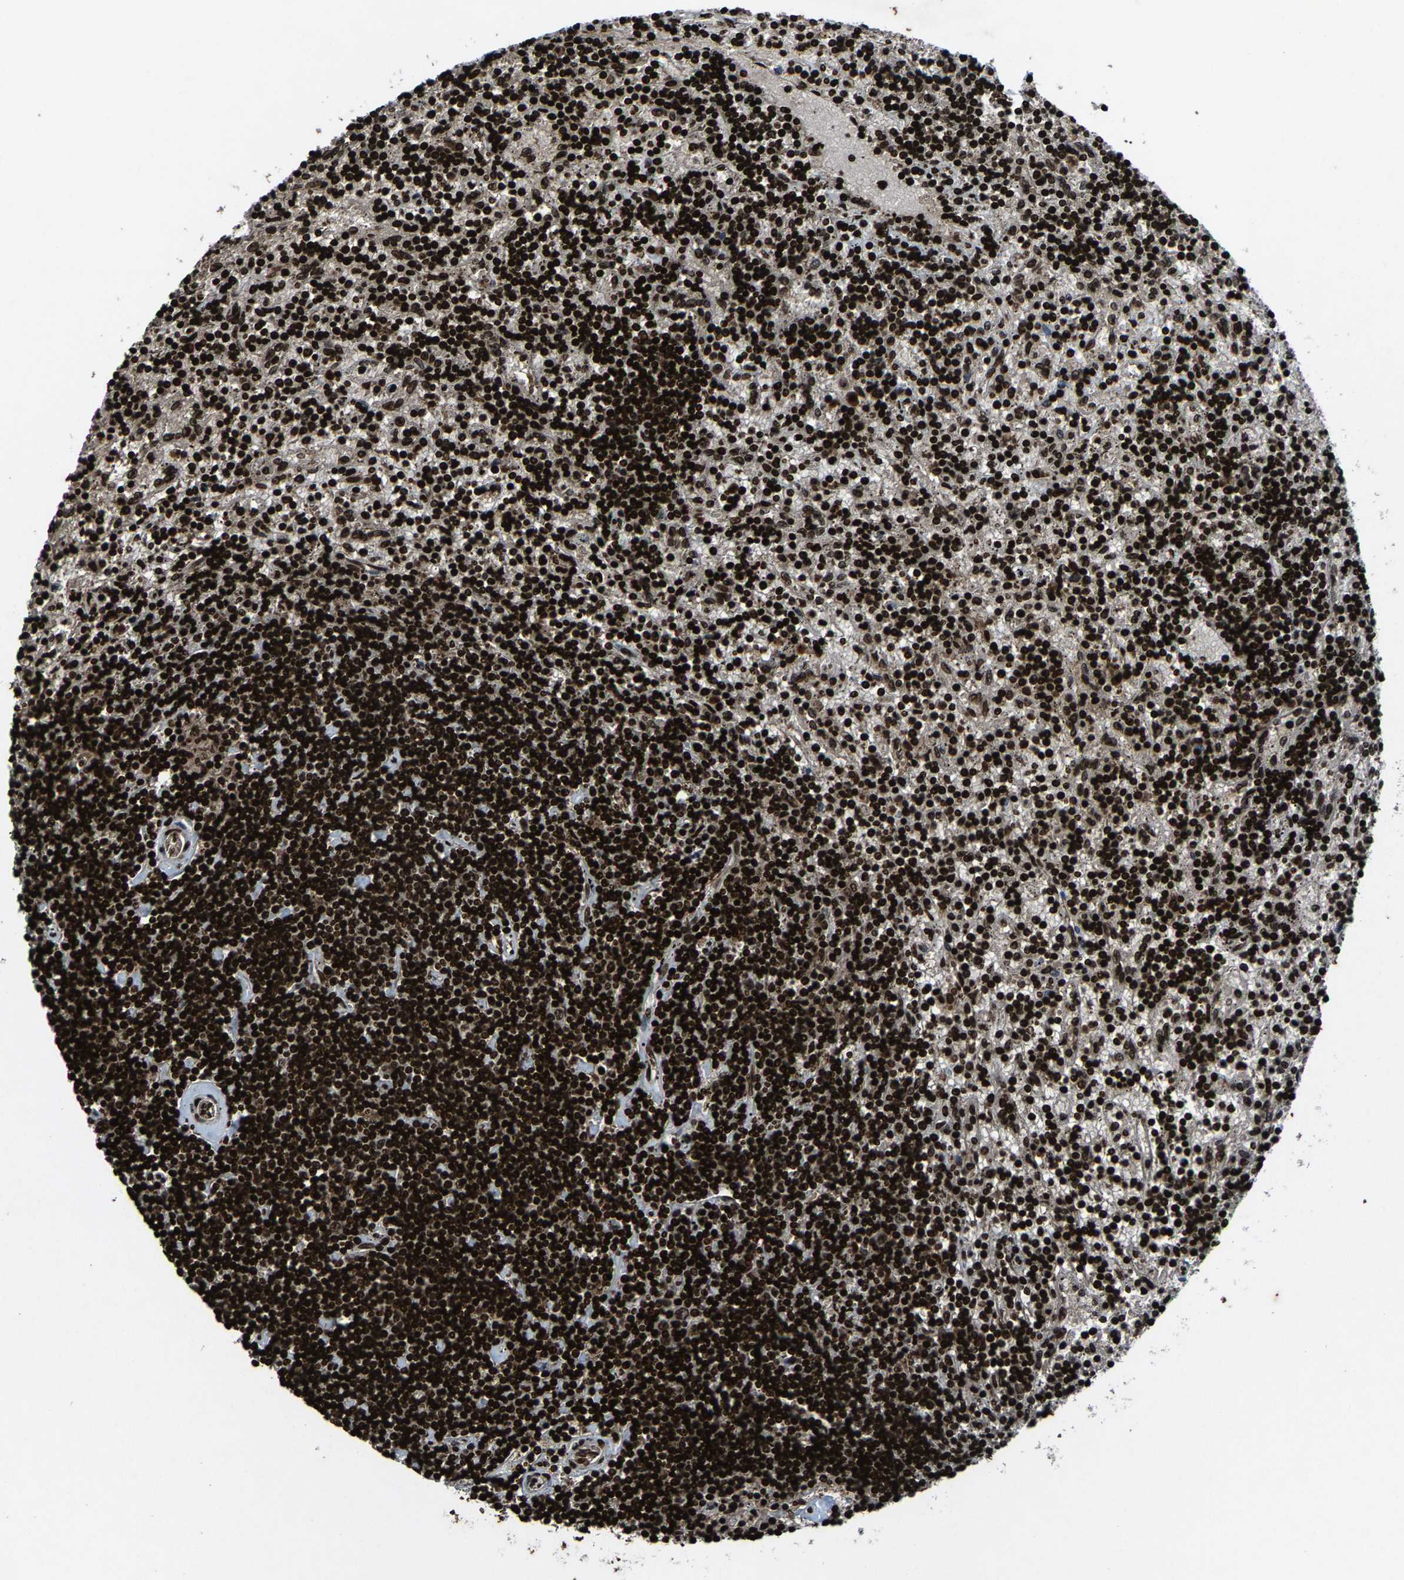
{"staining": {"intensity": "strong", "quantity": ">75%", "location": "nuclear"}, "tissue": "lymphoma", "cell_type": "Tumor cells", "image_type": "cancer", "snomed": [{"axis": "morphology", "description": "Malignant lymphoma, non-Hodgkin's type, Low grade"}, {"axis": "topography", "description": "Spleen"}], "caption": "A micrograph of lymphoma stained for a protein demonstrates strong nuclear brown staining in tumor cells.", "gene": "H4C1", "patient": {"sex": "male", "age": 76}}